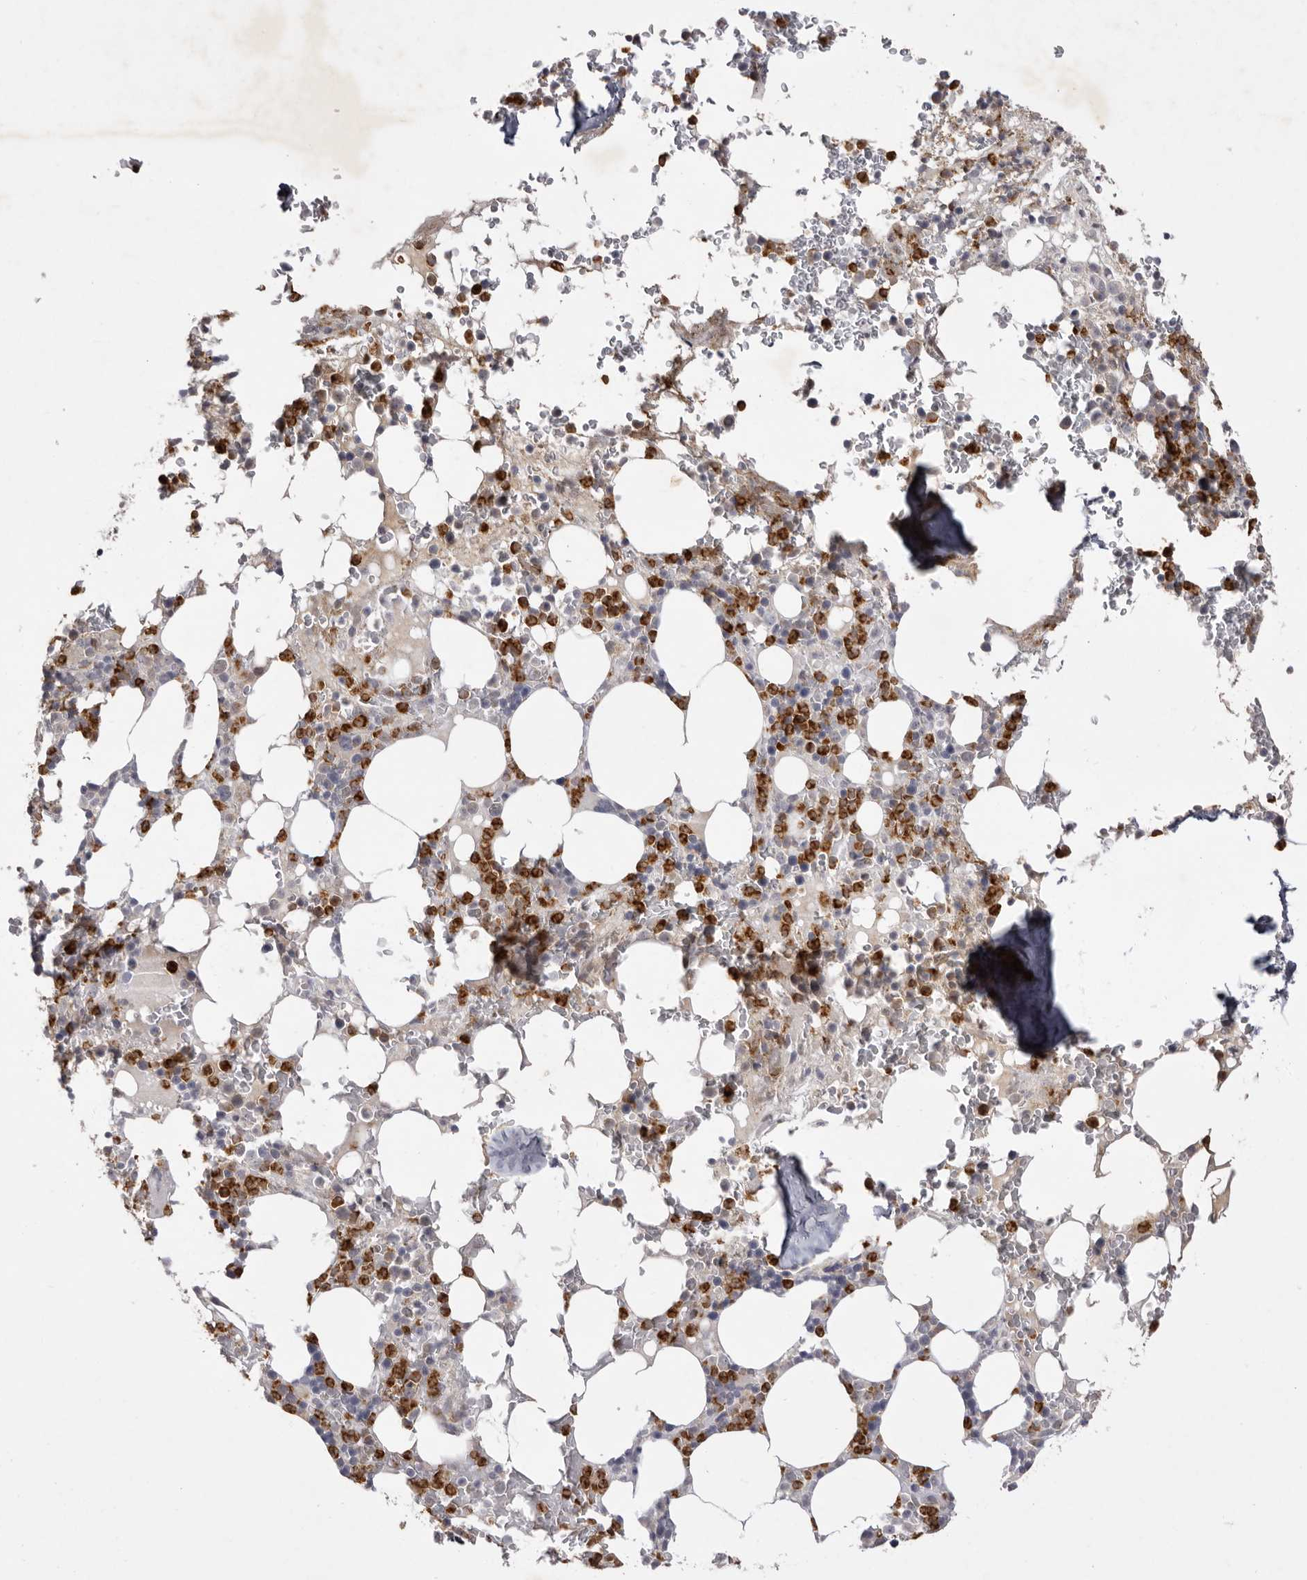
{"staining": {"intensity": "strong", "quantity": "25%-75%", "location": "cytoplasmic/membranous"}, "tissue": "bone marrow", "cell_type": "Hematopoietic cells", "image_type": "normal", "snomed": [{"axis": "morphology", "description": "Normal tissue, NOS"}, {"axis": "topography", "description": "Bone marrow"}], "caption": "Protein expression analysis of benign bone marrow shows strong cytoplasmic/membranous expression in about 25%-75% of hematopoietic cells.", "gene": "GPR84", "patient": {"sex": "male", "age": 58}}